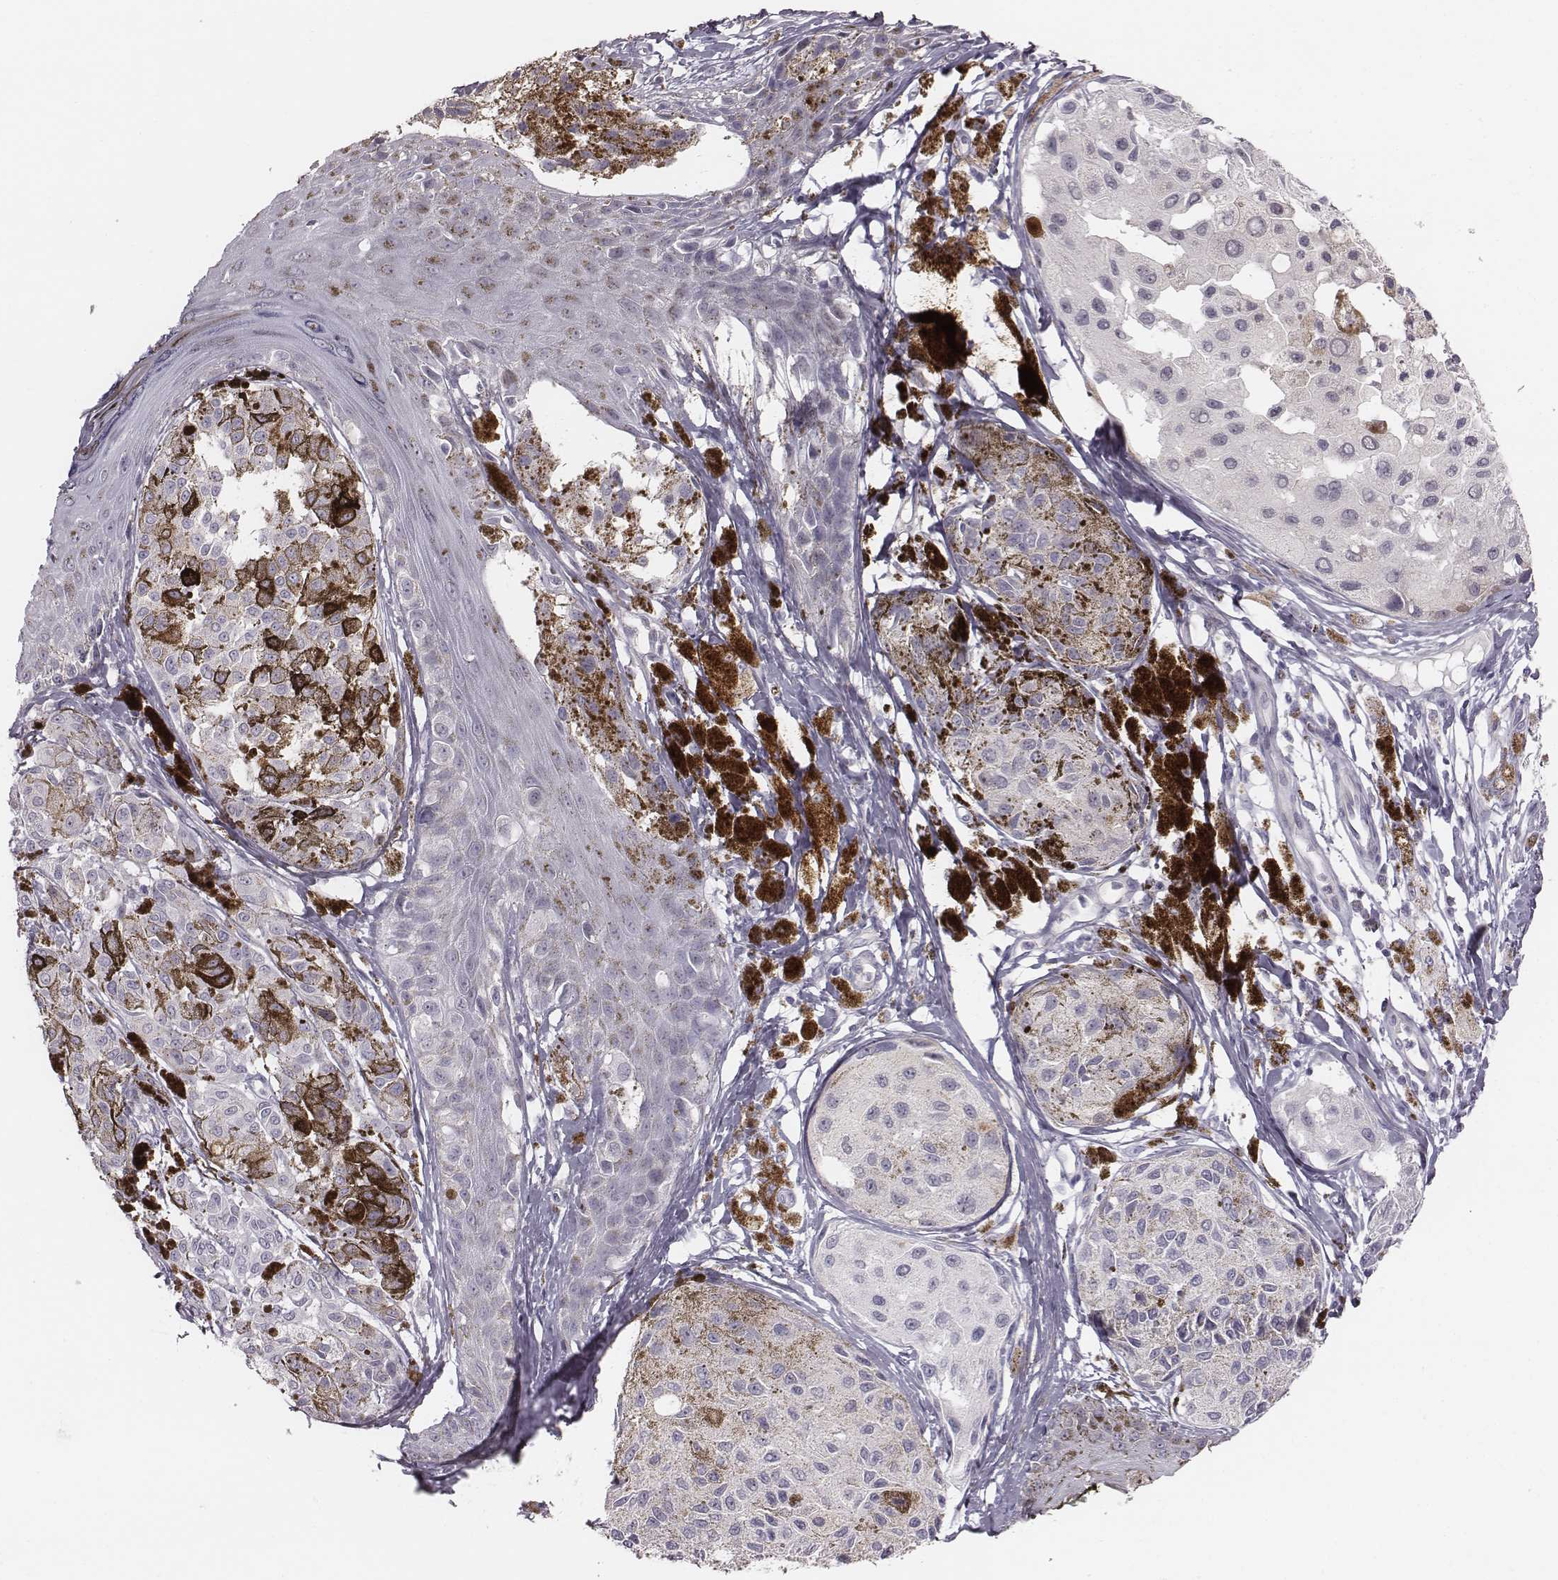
{"staining": {"intensity": "negative", "quantity": "none", "location": "none"}, "tissue": "melanoma", "cell_type": "Tumor cells", "image_type": "cancer", "snomed": [{"axis": "morphology", "description": "Malignant melanoma, NOS"}, {"axis": "topography", "description": "Skin"}], "caption": "Immunohistochemistry (IHC) of human malignant melanoma shows no staining in tumor cells. (DAB (3,3'-diaminobenzidine) immunohistochemistry, high magnification).", "gene": "CACNG4", "patient": {"sex": "female", "age": 38}}